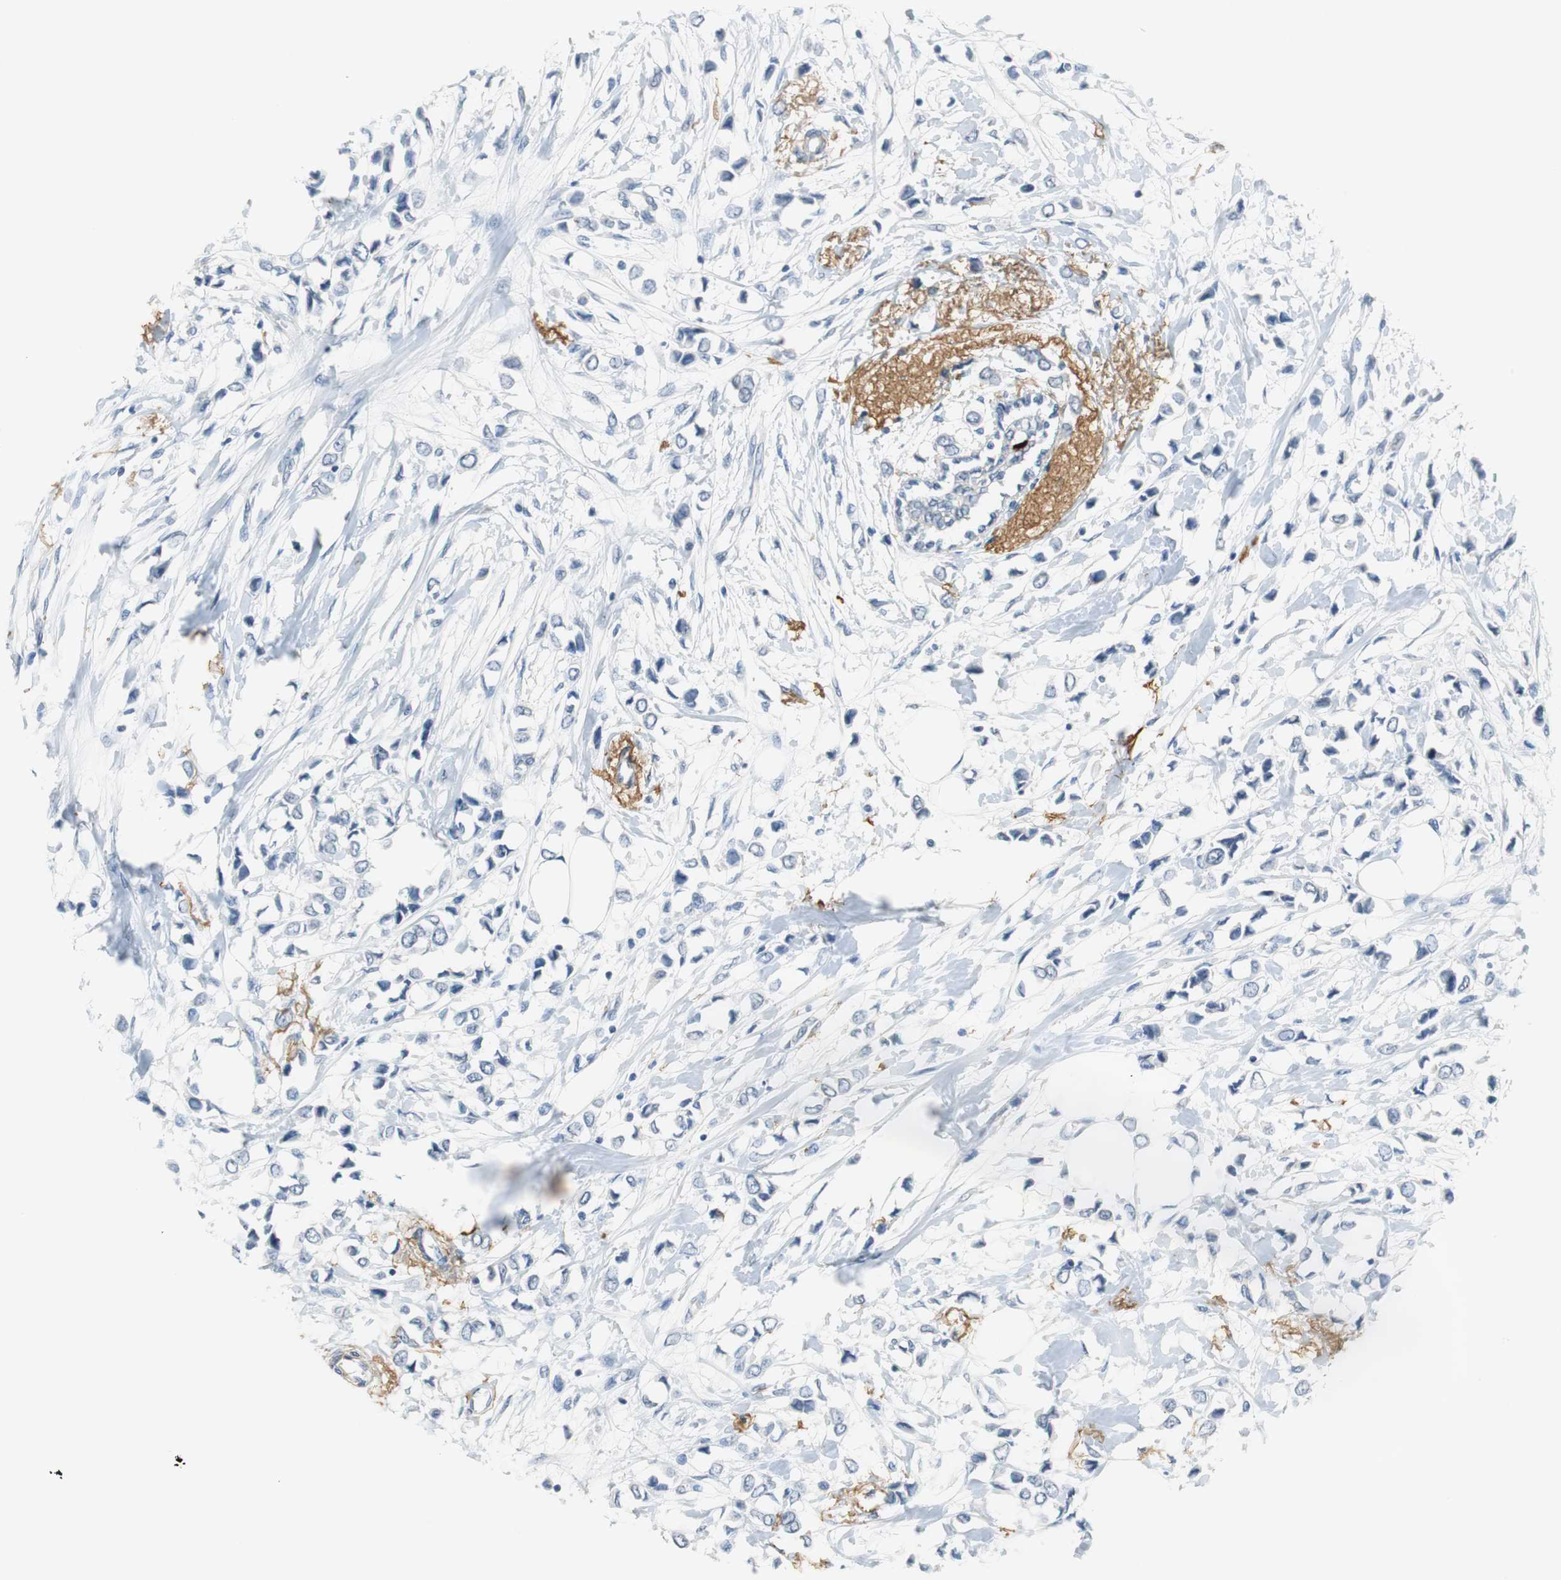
{"staining": {"intensity": "negative", "quantity": "none", "location": "none"}, "tissue": "breast cancer", "cell_type": "Tumor cells", "image_type": "cancer", "snomed": [{"axis": "morphology", "description": "Lobular carcinoma"}, {"axis": "topography", "description": "Breast"}], "caption": "This is an immunohistochemistry photomicrograph of breast cancer (lobular carcinoma). There is no positivity in tumor cells.", "gene": "MUC7", "patient": {"sex": "female", "age": 51}}